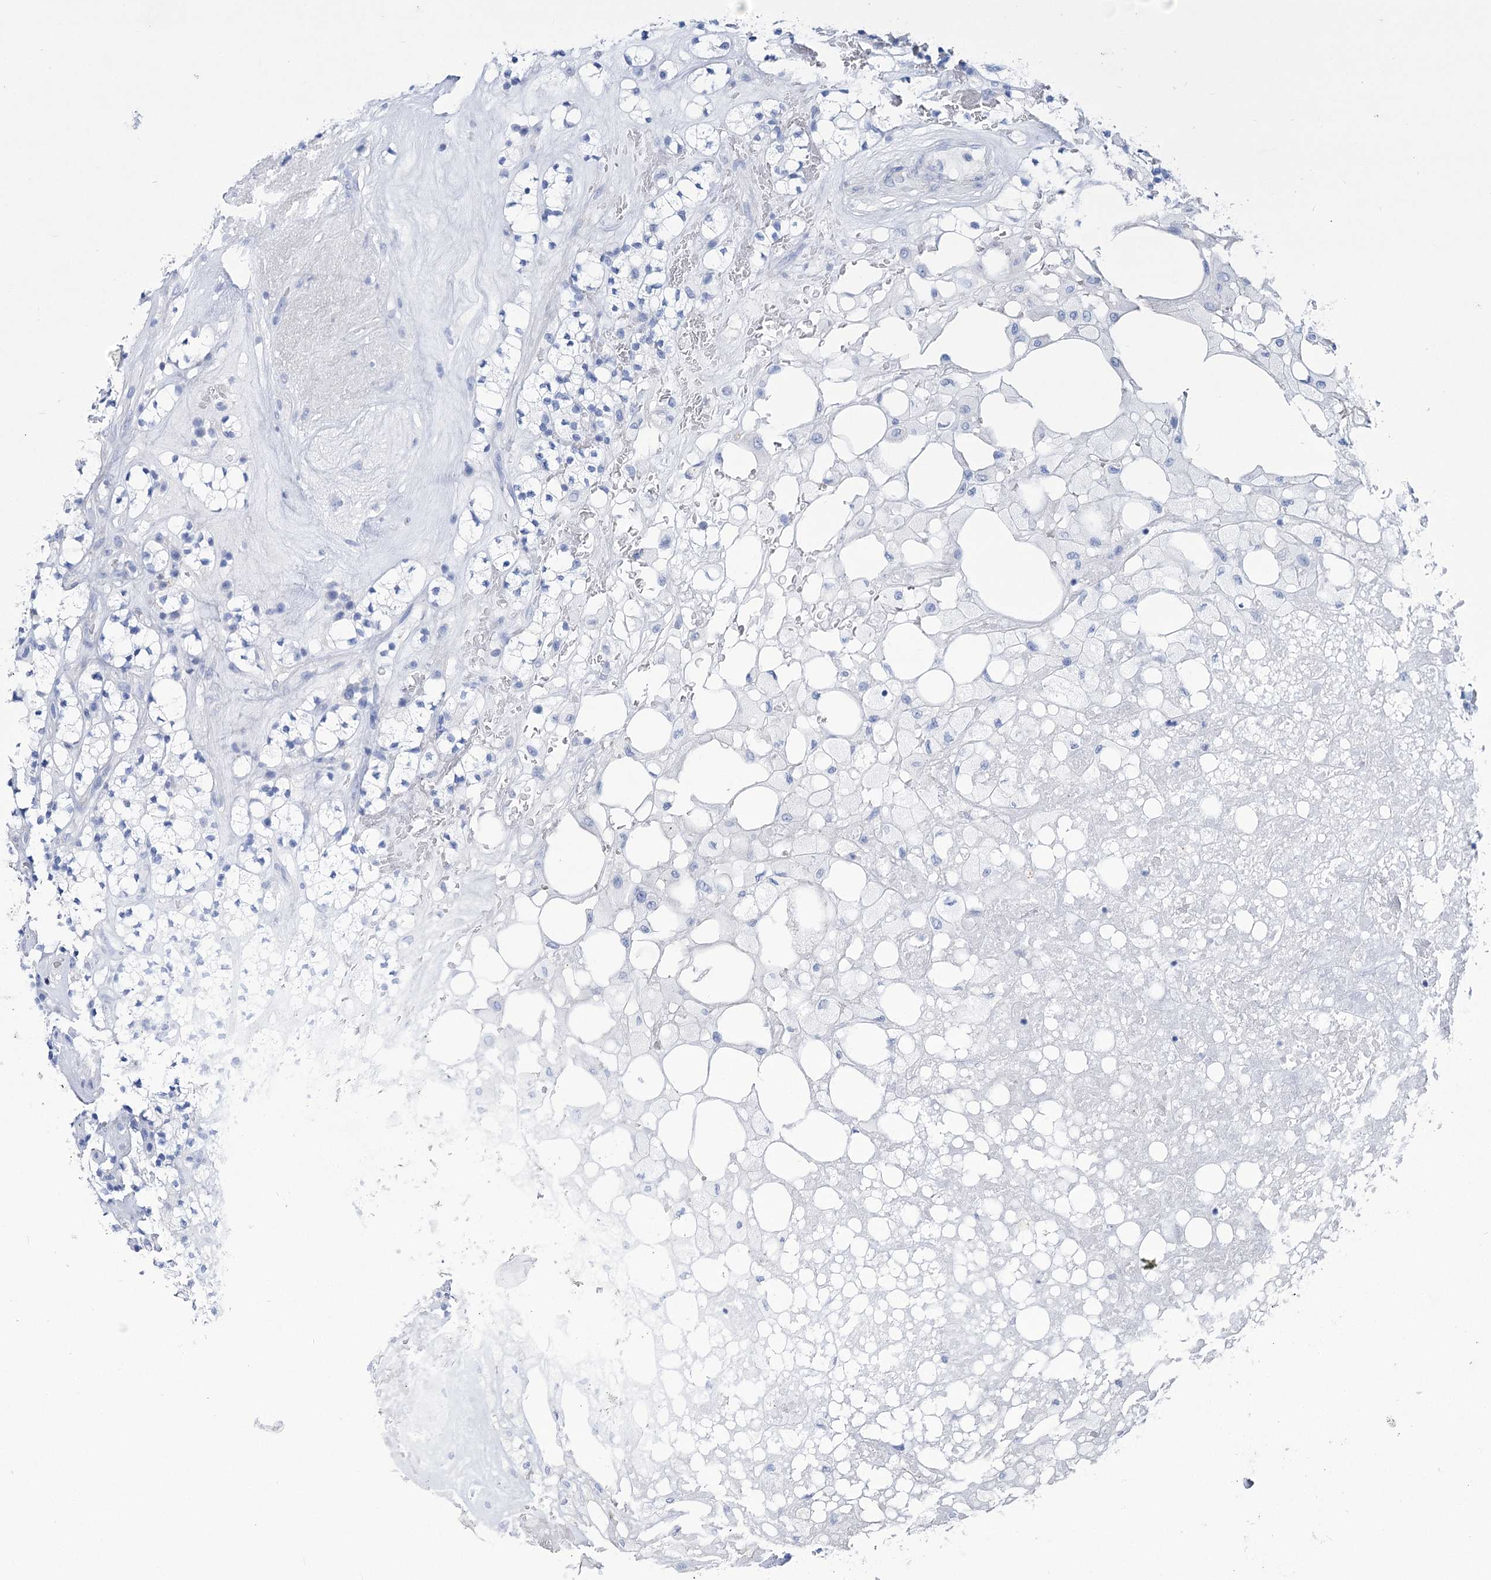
{"staining": {"intensity": "negative", "quantity": "none", "location": "none"}, "tissue": "renal cancer", "cell_type": "Tumor cells", "image_type": "cancer", "snomed": [{"axis": "morphology", "description": "Adenocarcinoma, NOS"}, {"axis": "topography", "description": "Kidney"}], "caption": "Human adenocarcinoma (renal) stained for a protein using immunohistochemistry shows no positivity in tumor cells.", "gene": "PCDHA1", "patient": {"sex": "male", "age": 77}}